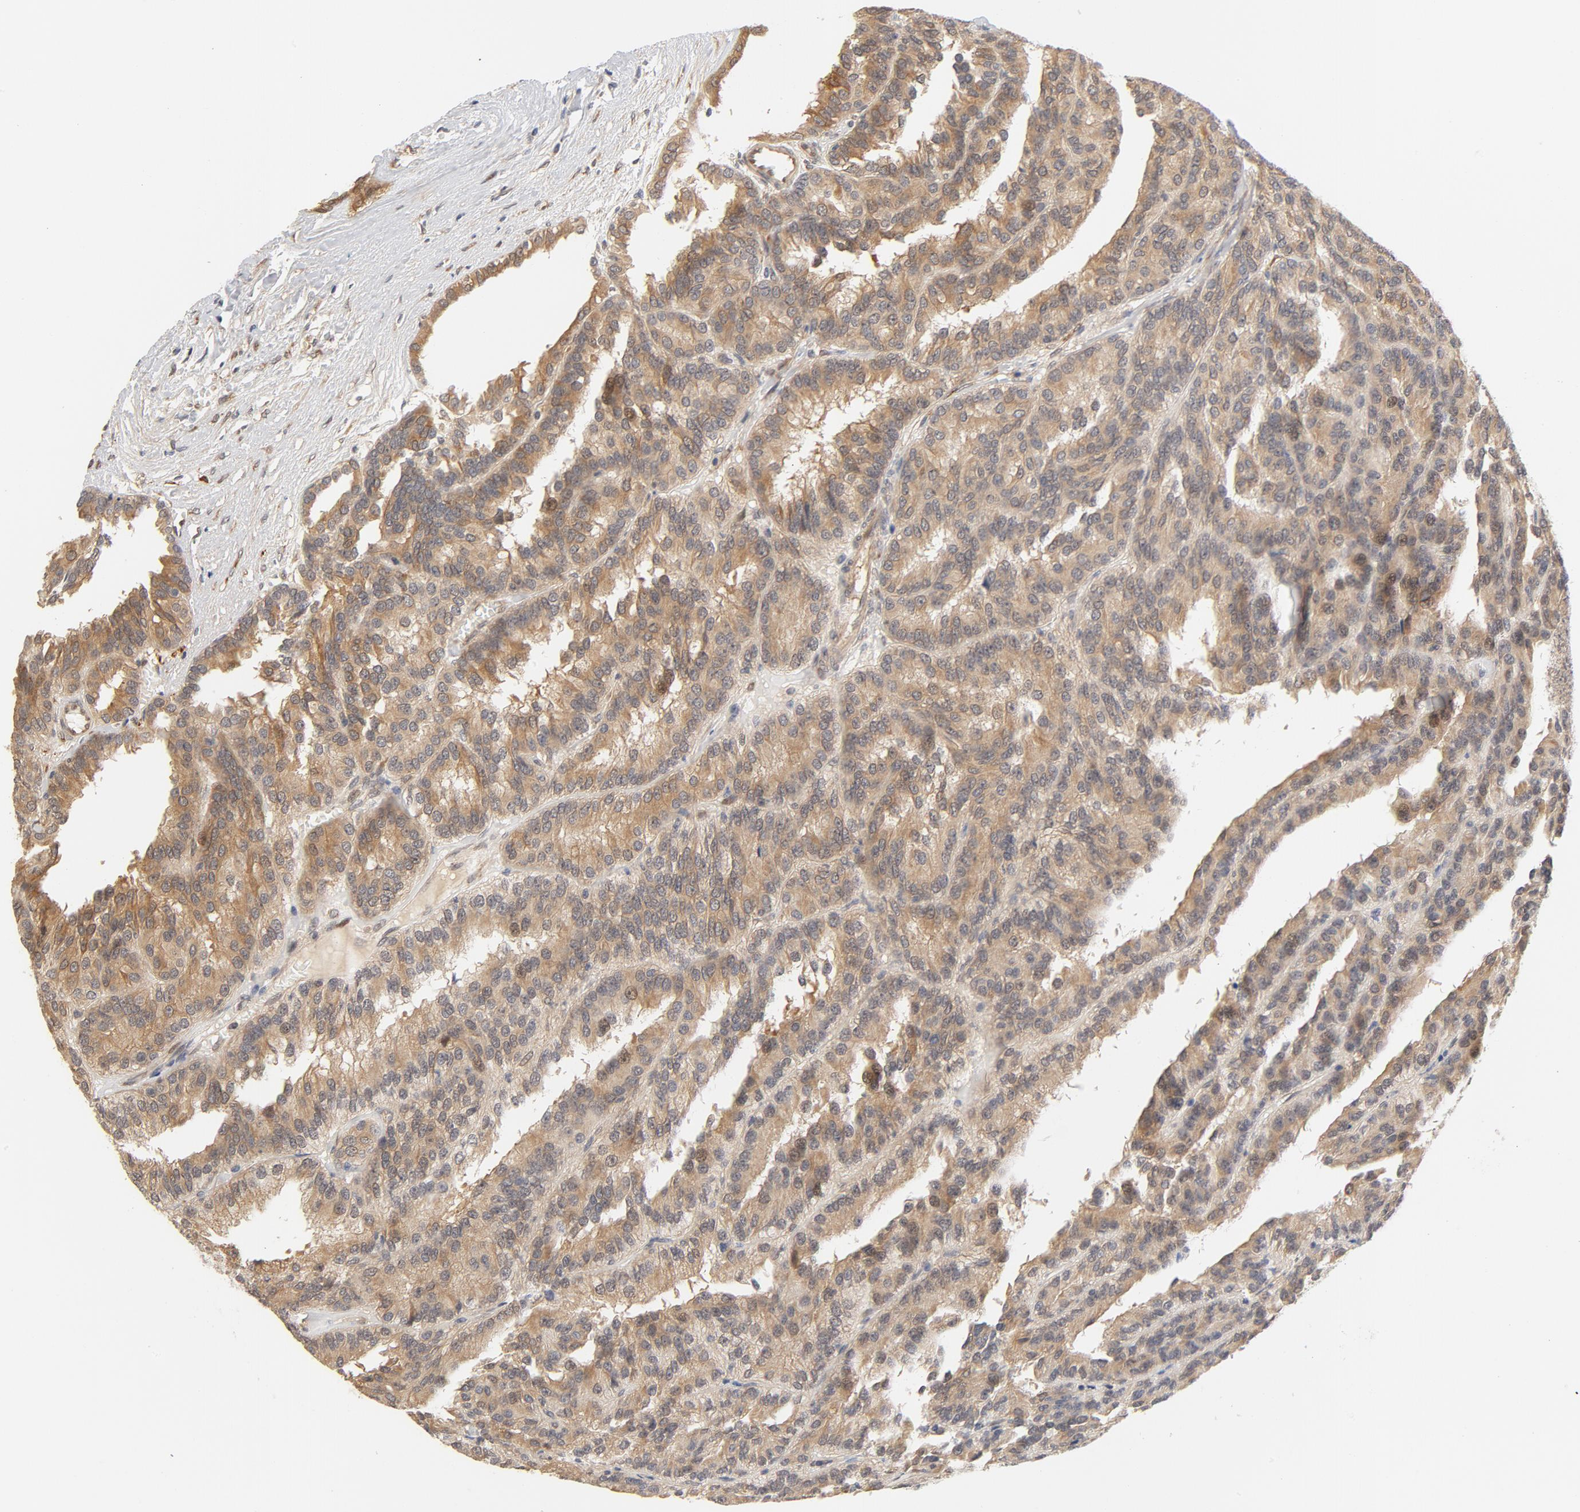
{"staining": {"intensity": "moderate", "quantity": ">75%", "location": "cytoplasmic/membranous"}, "tissue": "renal cancer", "cell_type": "Tumor cells", "image_type": "cancer", "snomed": [{"axis": "morphology", "description": "Adenocarcinoma, NOS"}, {"axis": "topography", "description": "Kidney"}], "caption": "Renal cancer stained for a protein demonstrates moderate cytoplasmic/membranous positivity in tumor cells.", "gene": "EIF4E", "patient": {"sex": "male", "age": 46}}